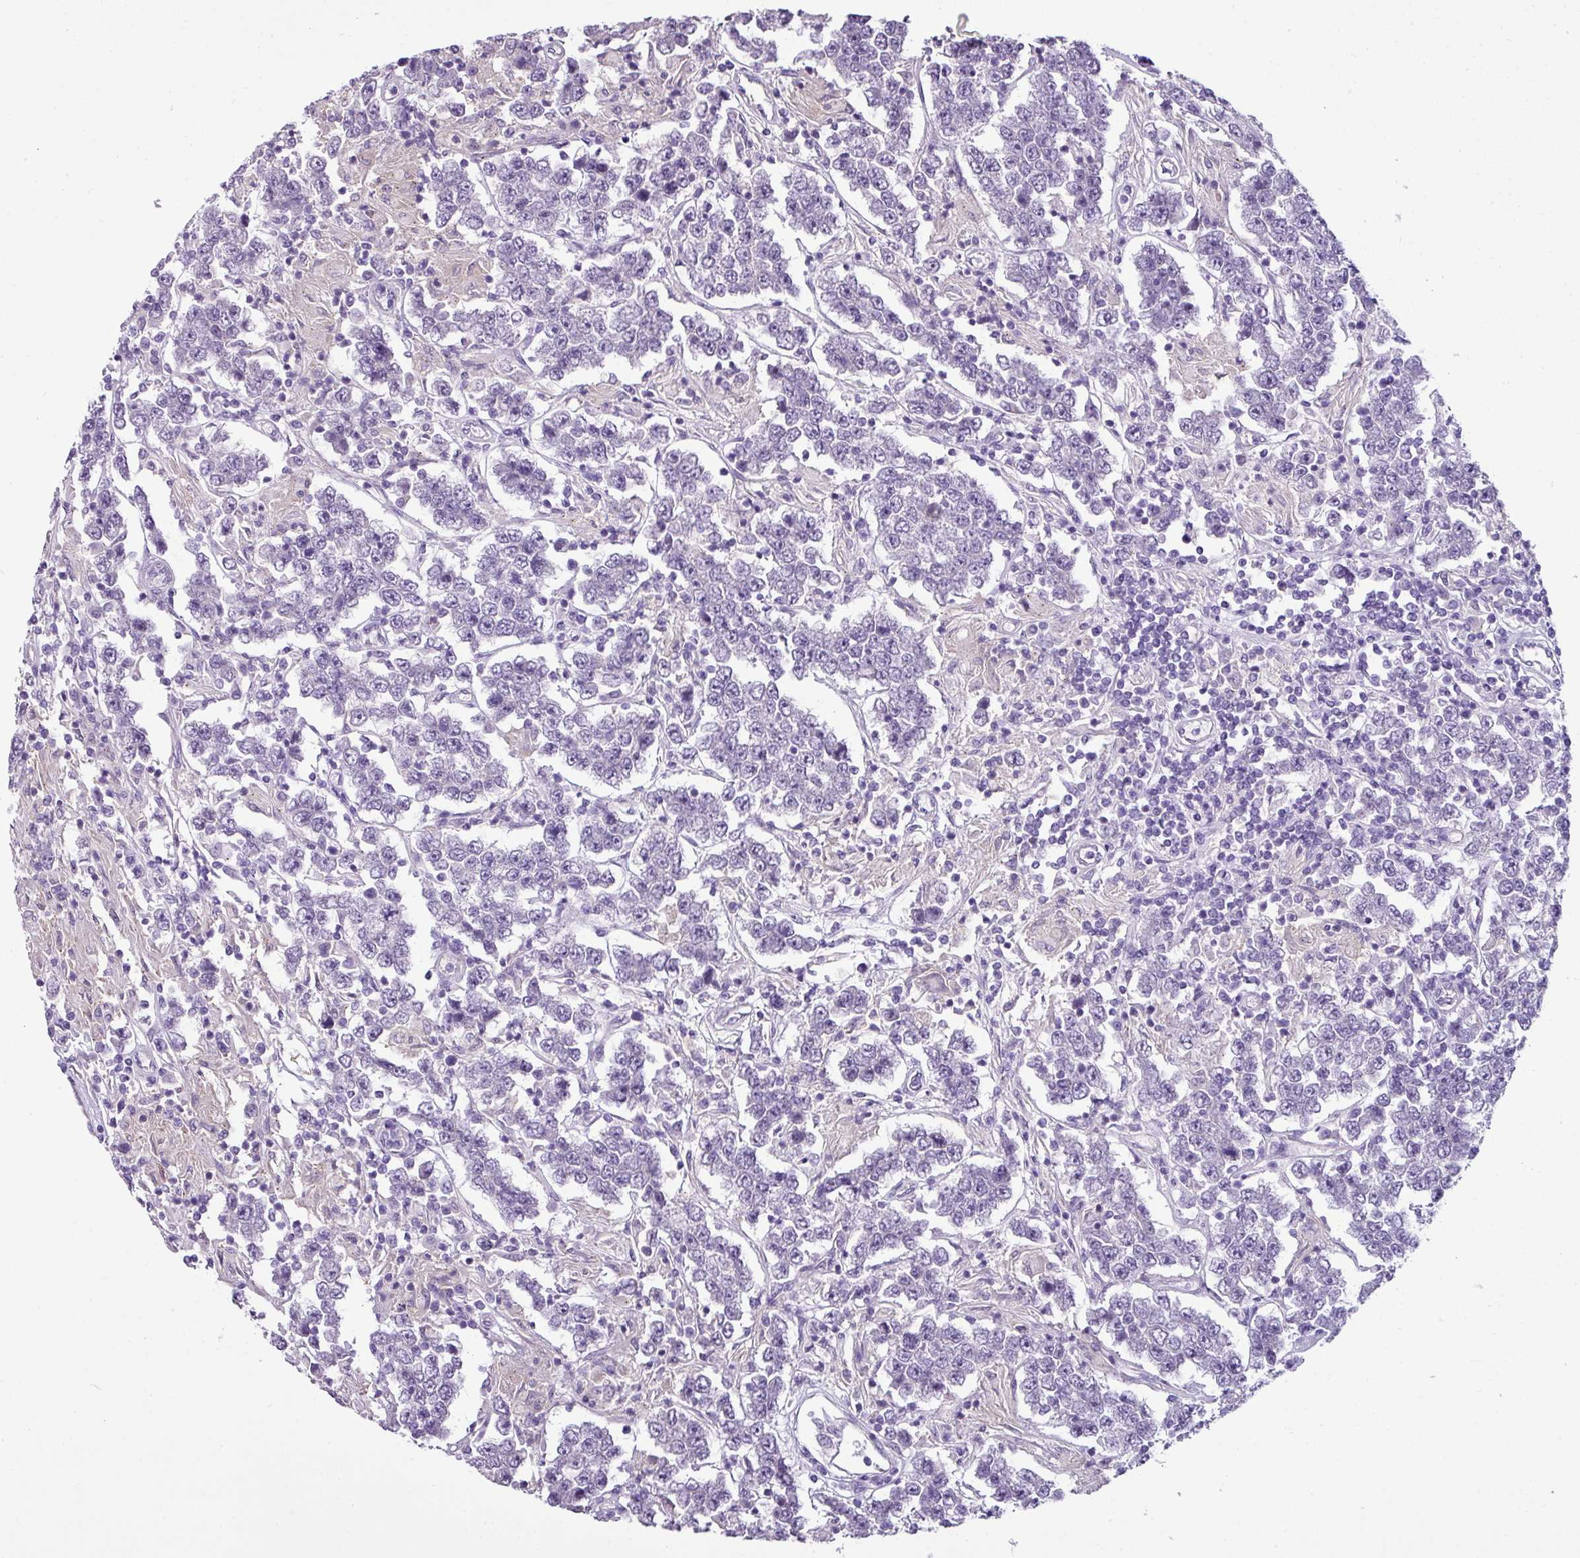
{"staining": {"intensity": "negative", "quantity": "none", "location": "none"}, "tissue": "testis cancer", "cell_type": "Tumor cells", "image_type": "cancer", "snomed": [{"axis": "morphology", "description": "Normal tissue, NOS"}, {"axis": "morphology", "description": "Urothelial carcinoma, High grade"}, {"axis": "morphology", "description": "Seminoma, NOS"}, {"axis": "morphology", "description": "Carcinoma, Embryonal, NOS"}, {"axis": "topography", "description": "Urinary bladder"}, {"axis": "topography", "description": "Testis"}], "caption": "Tumor cells show no significant protein expression in testis cancer.", "gene": "TMEM178B", "patient": {"sex": "male", "age": 41}}